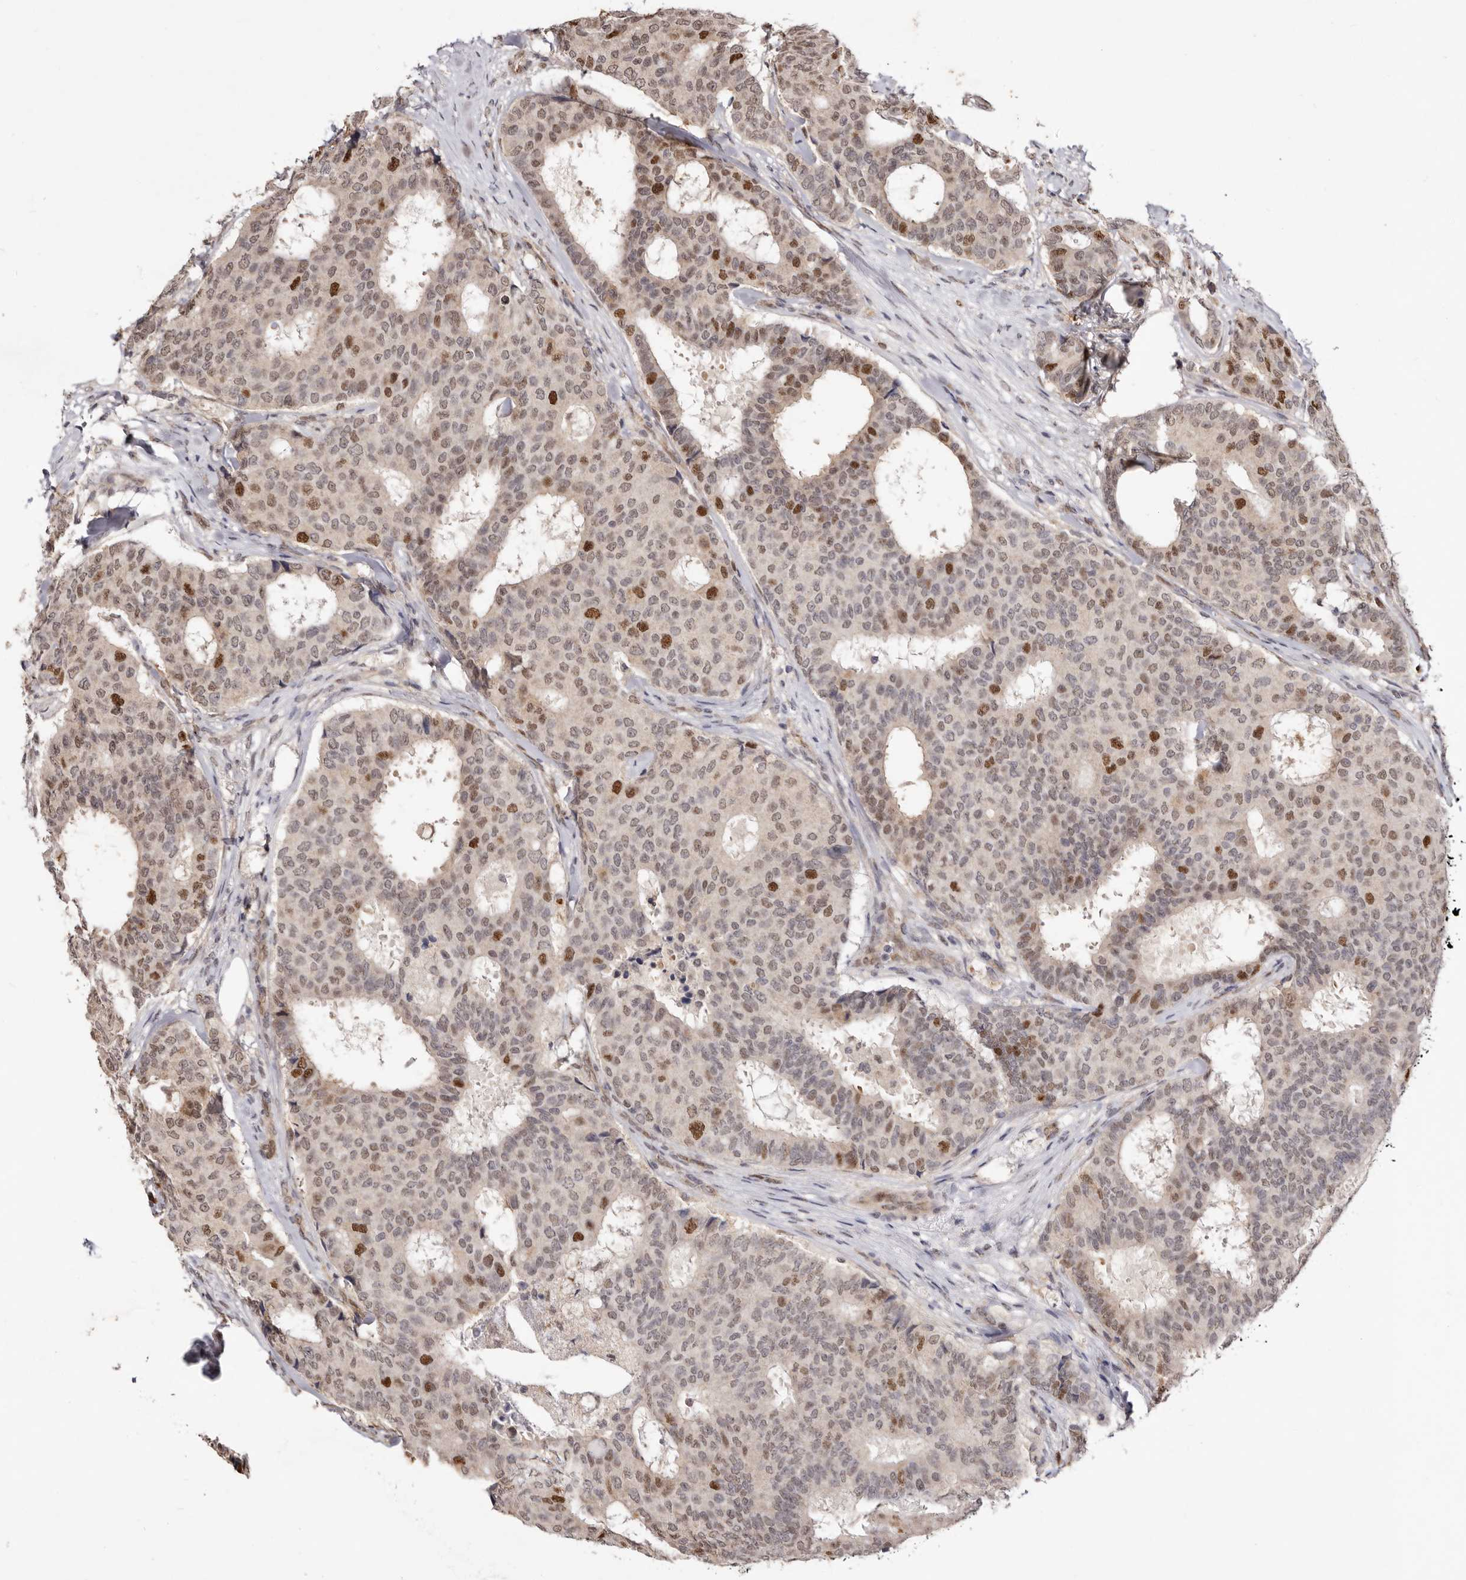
{"staining": {"intensity": "moderate", "quantity": ">75%", "location": "nuclear"}, "tissue": "breast cancer", "cell_type": "Tumor cells", "image_type": "cancer", "snomed": [{"axis": "morphology", "description": "Duct carcinoma"}, {"axis": "topography", "description": "Breast"}], "caption": "IHC image of breast cancer stained for a protein (brown), which demonstrates medium levels of moderate nuclear positivity in about >75% of tumor cells.", "gene": "NOTCH1", "patient": {"sex": "female", "age": 75}}